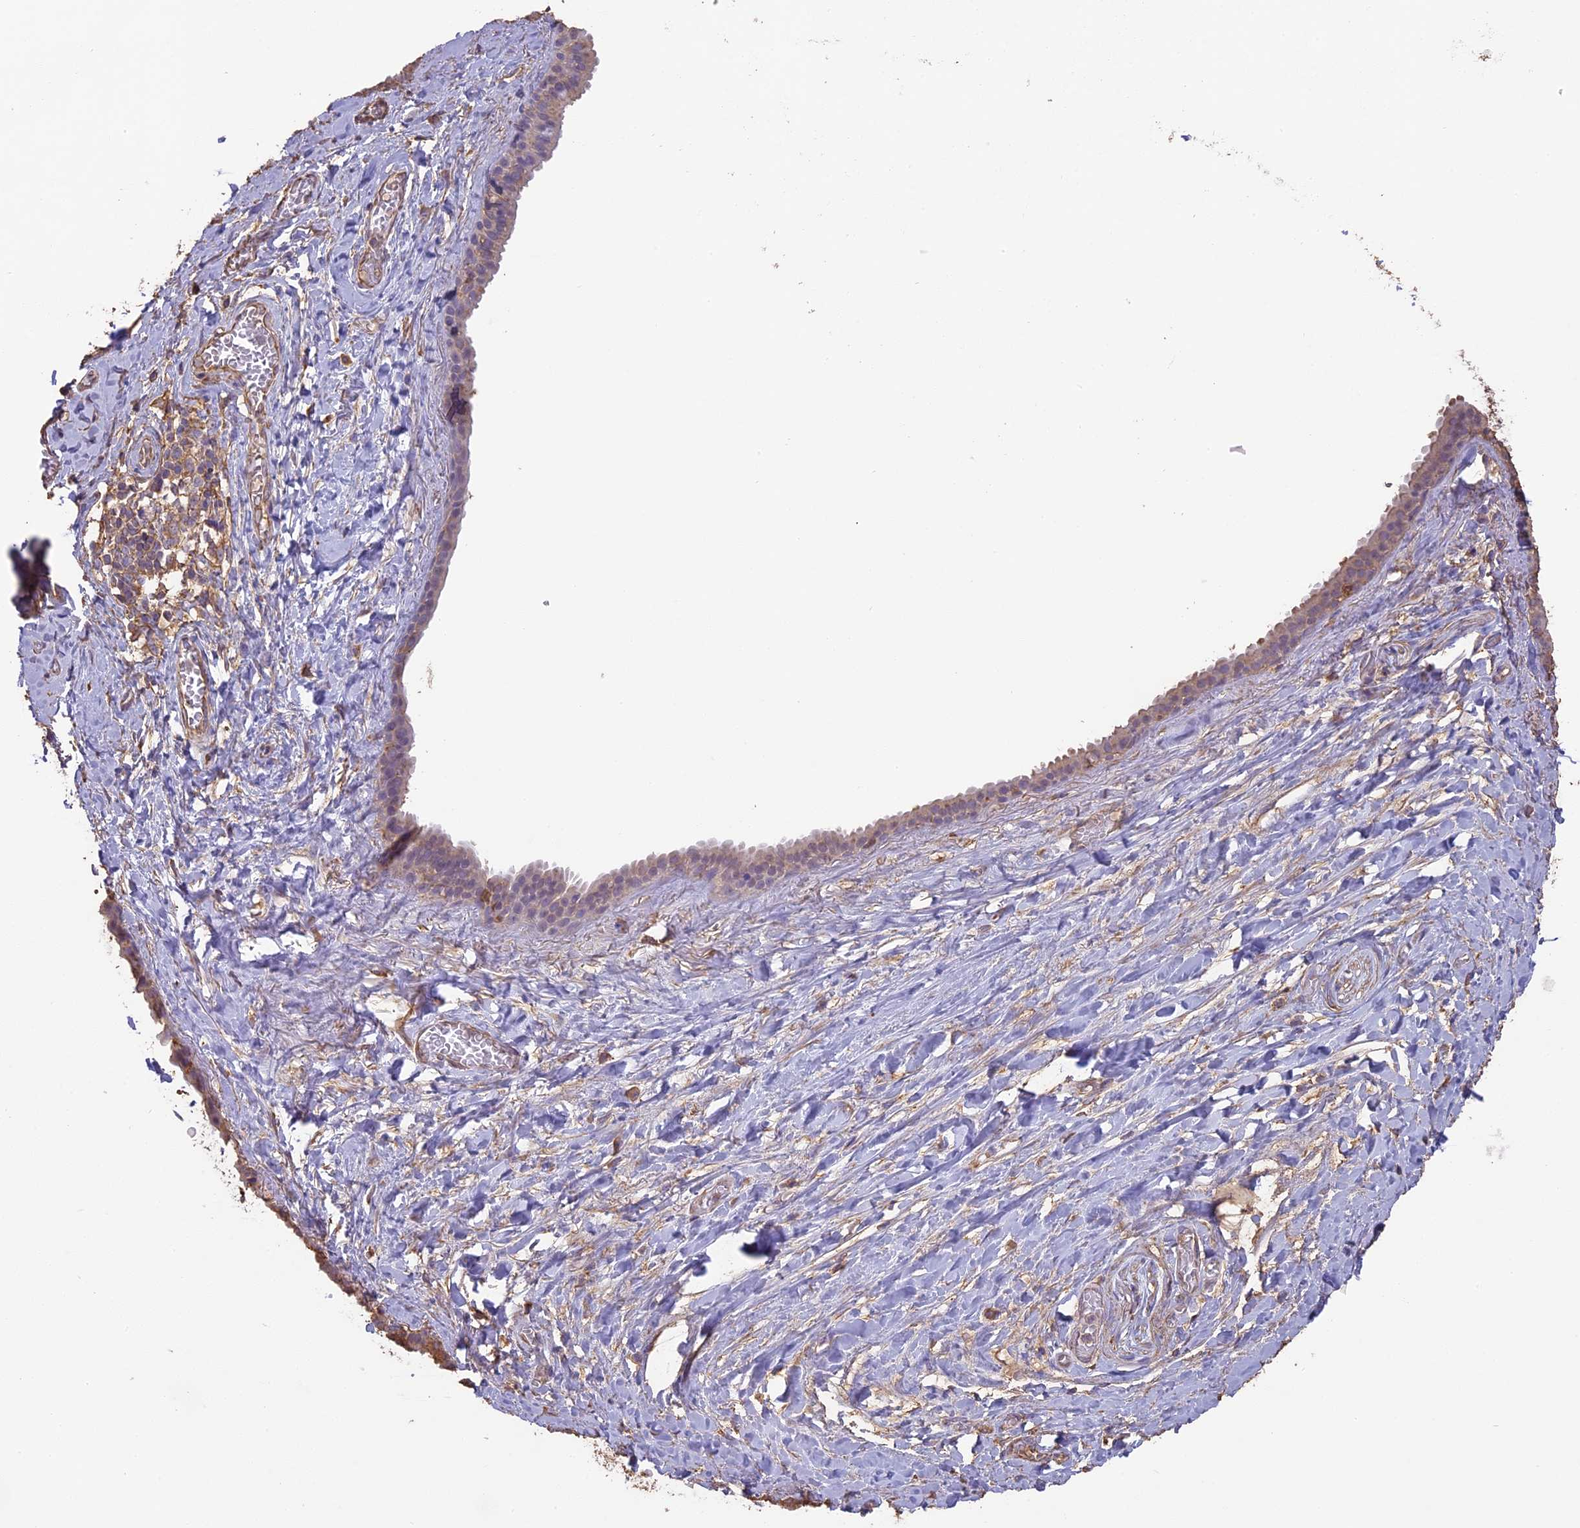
{"staining": {"intensity": "negative", "quantity": "none", "location": "none"}, "tissue": "adipose tissue", "cell_type": "Adipocytes", "image_type": "normal", "snomed": [{"axis": "morphology", "description": "Normal tissue, NOS"}, {"axis": "topography", "description": "Salivary gland"}, {"axis": "topography", "description": "Peripheral nerve tissue"}], "caption": "DAB immunohistochemical staining of unremarkable human adipose tissue demonstrates no significant positivity in adipocytes. (DAB (3,3'-diaminobenzidine) immunohistochemistry (IHC) with hematoxylin counter stain).", "gene": "ARHGAP19", "patient": {"sex": "male", "age": 62}}